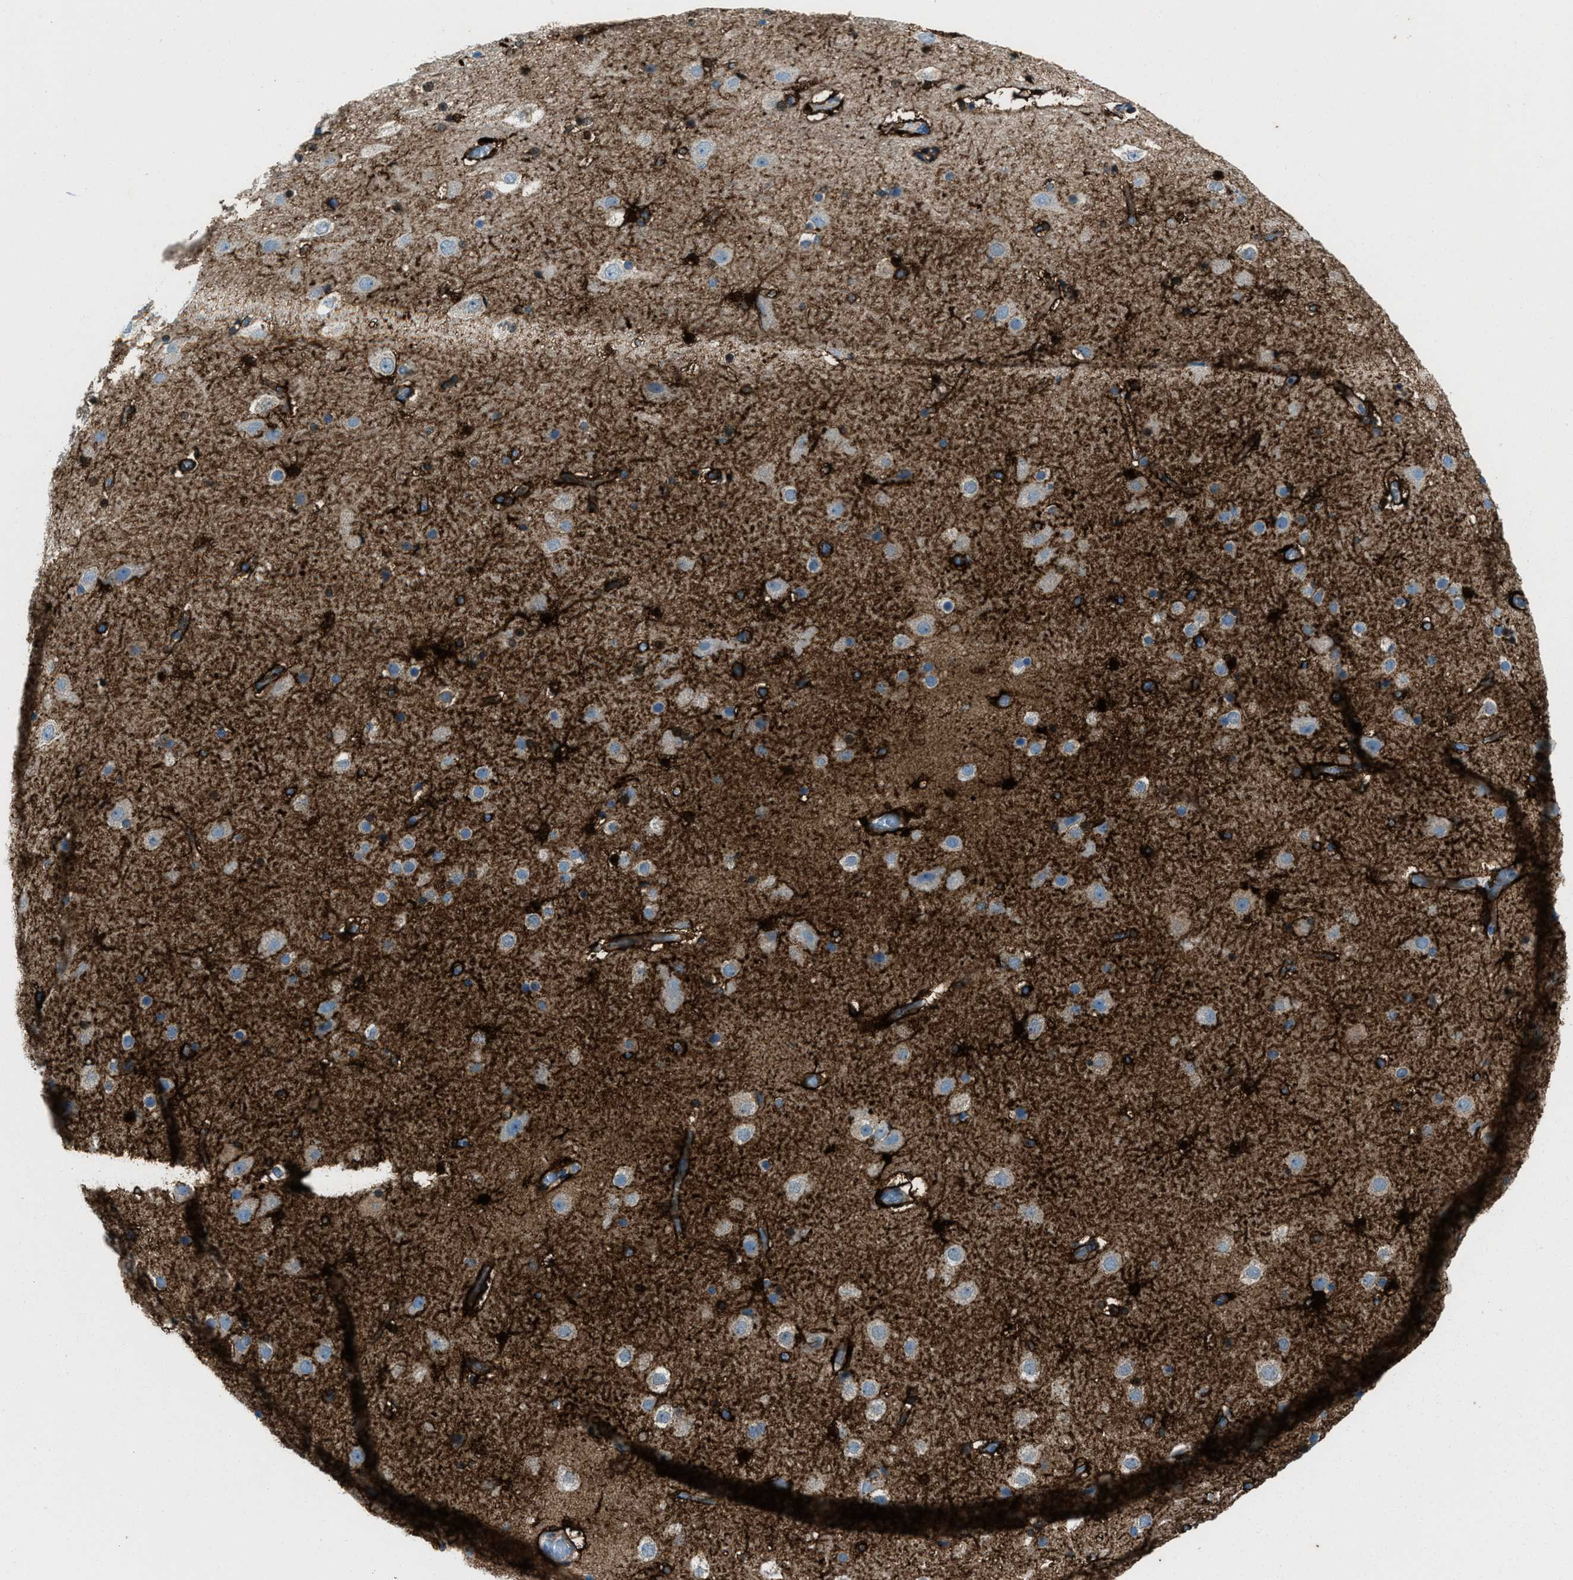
{"staining": {"intensity": "strong", "quantity": ">75%", "location": "cytoplasmic/membranous"}, "tissue": "cerebral cortex", "cell_type": "Endothelial cells", "image_type": "normal", "snomed": [{"axis": "morphology", "description": "Normal tissue, NOS"}, {"axis": "topography", "description": "Cerebral cortex"}], "caption": "The immunohistochemical stain shows strong cytoplasmic/membranous staining in endothelial cells of benign cerebral cortex. The protein of interest is stained brown, and the nuclei are stained in blue (DAB IHC with brightfield microscopy, high magnification).", "gene": "SVIL", "patient": {"sex": "male", "age": 57}}